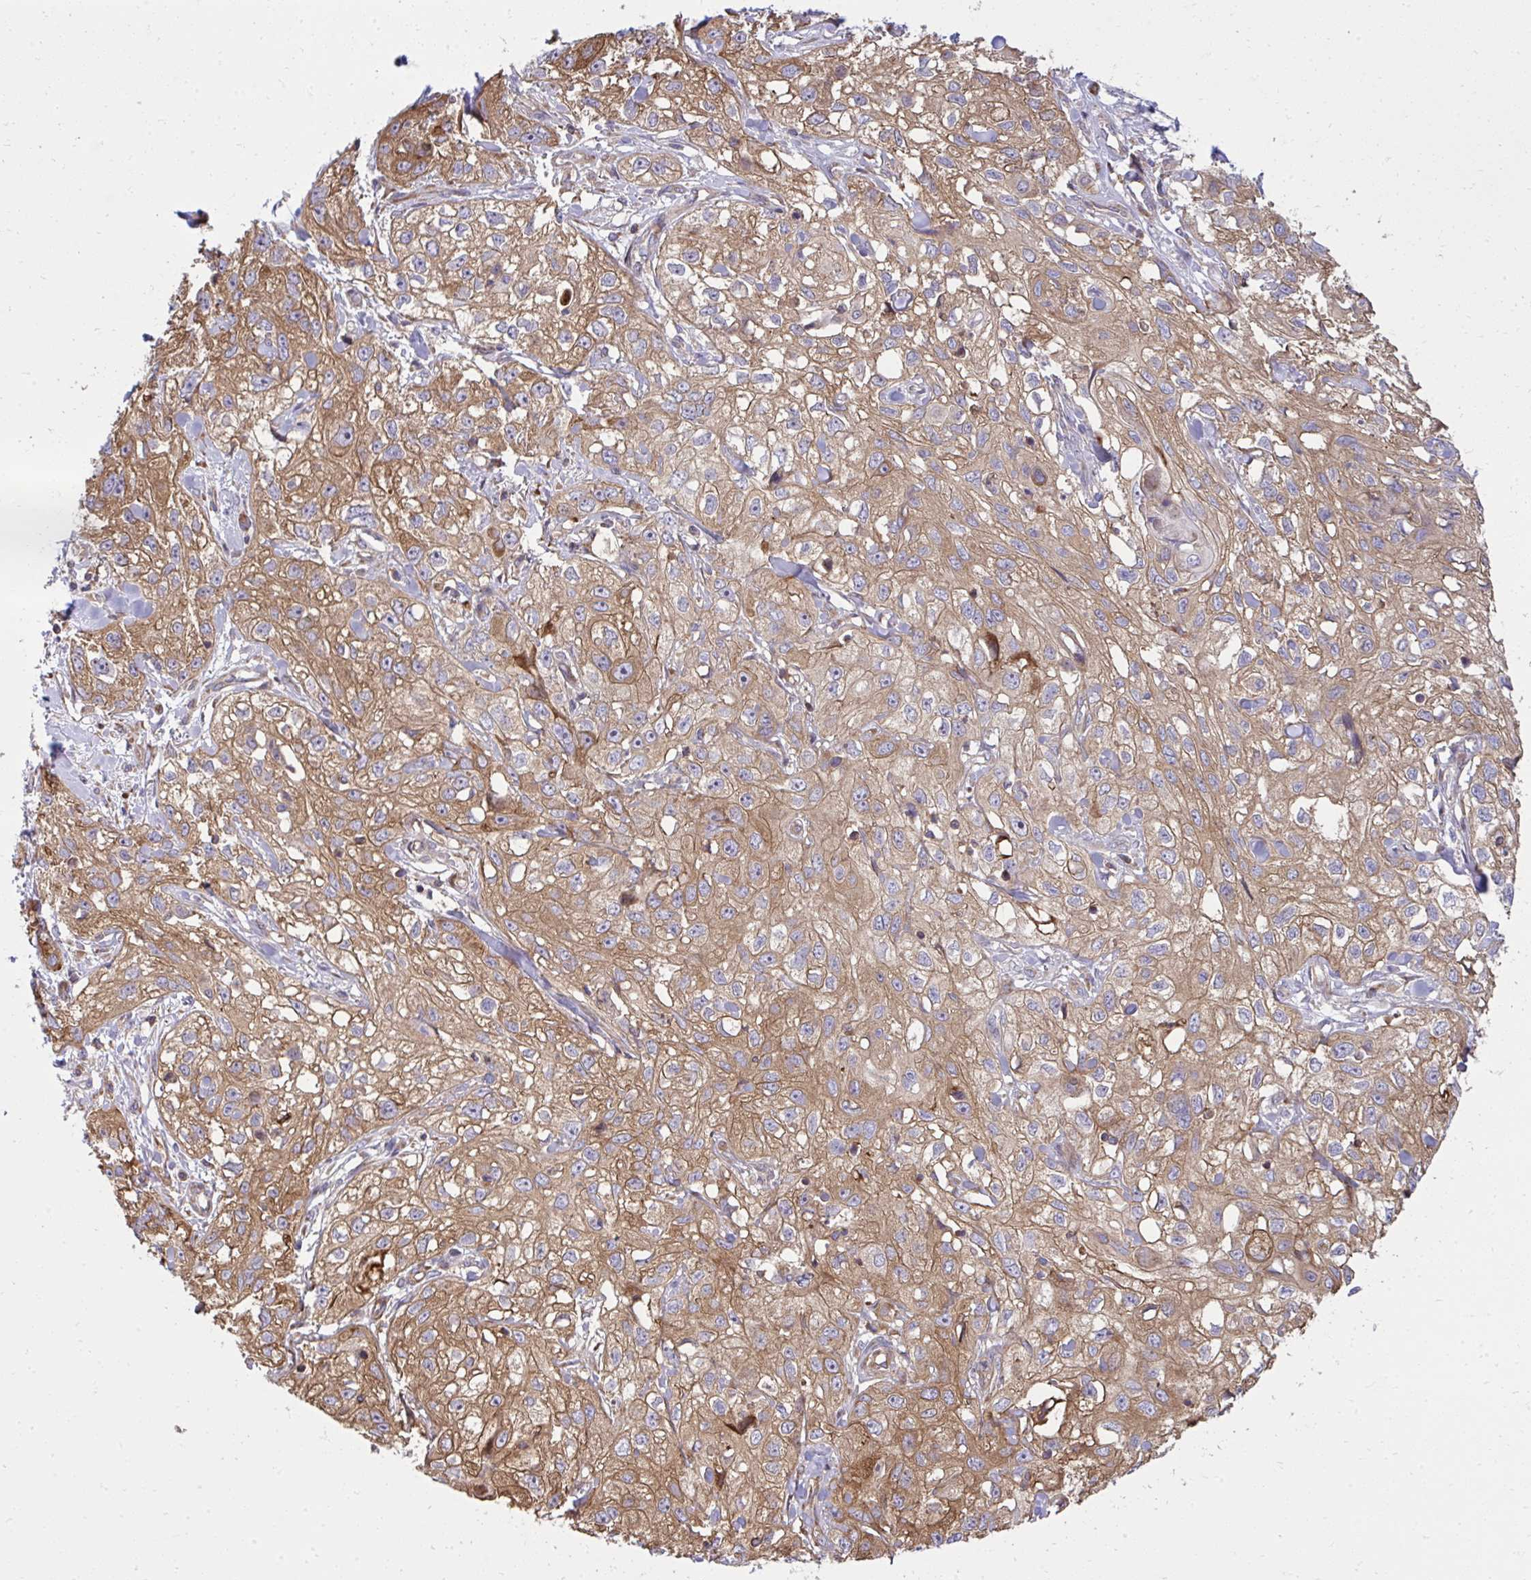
{"staining": {"intensity": "moderate", "quantity": ">75%", "location": "cytoplasmic/membranous"}, "tissue": "skin cancer", "cell_type": "Tumor cells", "image_type": "cancer", "snomed": [{"axis": "morphology", "description": "Squamous cell carcinoma, NOS"}, {"axis": "topography", "description": "Skin"}, {"axis": "topography", "description": "Vulva"}], "caption": "IHC (DAB (3,3'-diaminobenzidine)) staining of human skin squamous cell carcinoma reveals moderate cytoplasmic/membranous protein positivity in approximately >75% of tumor cells. IHC stains the protein of interest in brown and the nuclei are stained blue.", "gene": "NMNAT3", "patient": {"sex": "female", "age": 86}}